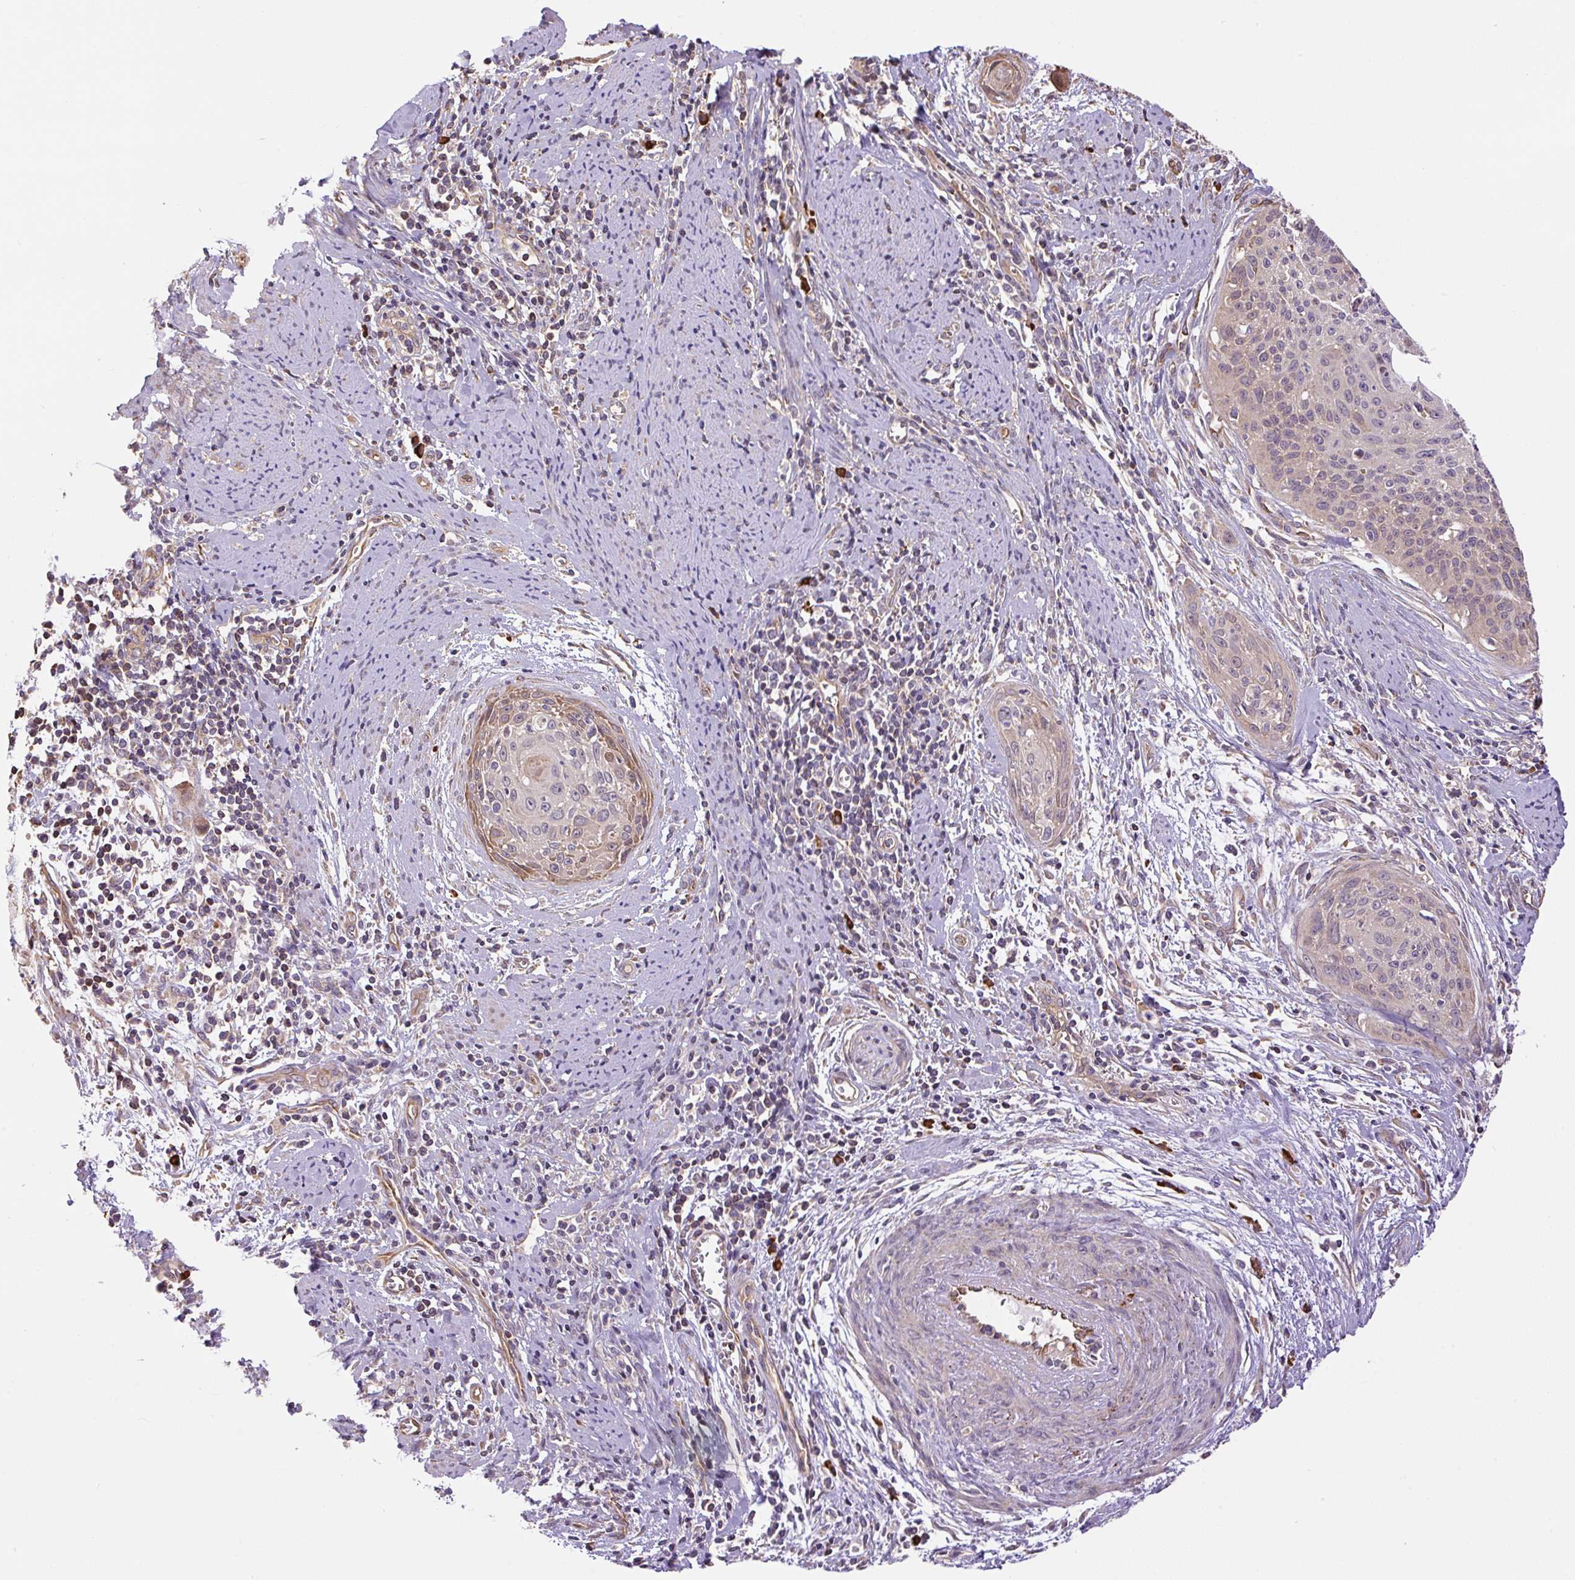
{"staining": {"intensity": "negative", "quantity": "none", "location": "none"}, "tissue": "cervical cancer", "cell_type": "Tumor cells", "image_type": "cancer", "snomed": [{"axis": "morphology", "description": "Squamous cell carcinoma, NOS"}, {"axis": "topography", "description": "Cervix"}], "caption": "Protein analysis of squamous cell carcinoma (cervical) shows no significant expression in tumor cells. (DAB (3,3'-diaminobenzidine) IHC, high magnification).", "gene": "PPME1", "patient": {"sex": "female", "age": 55}}